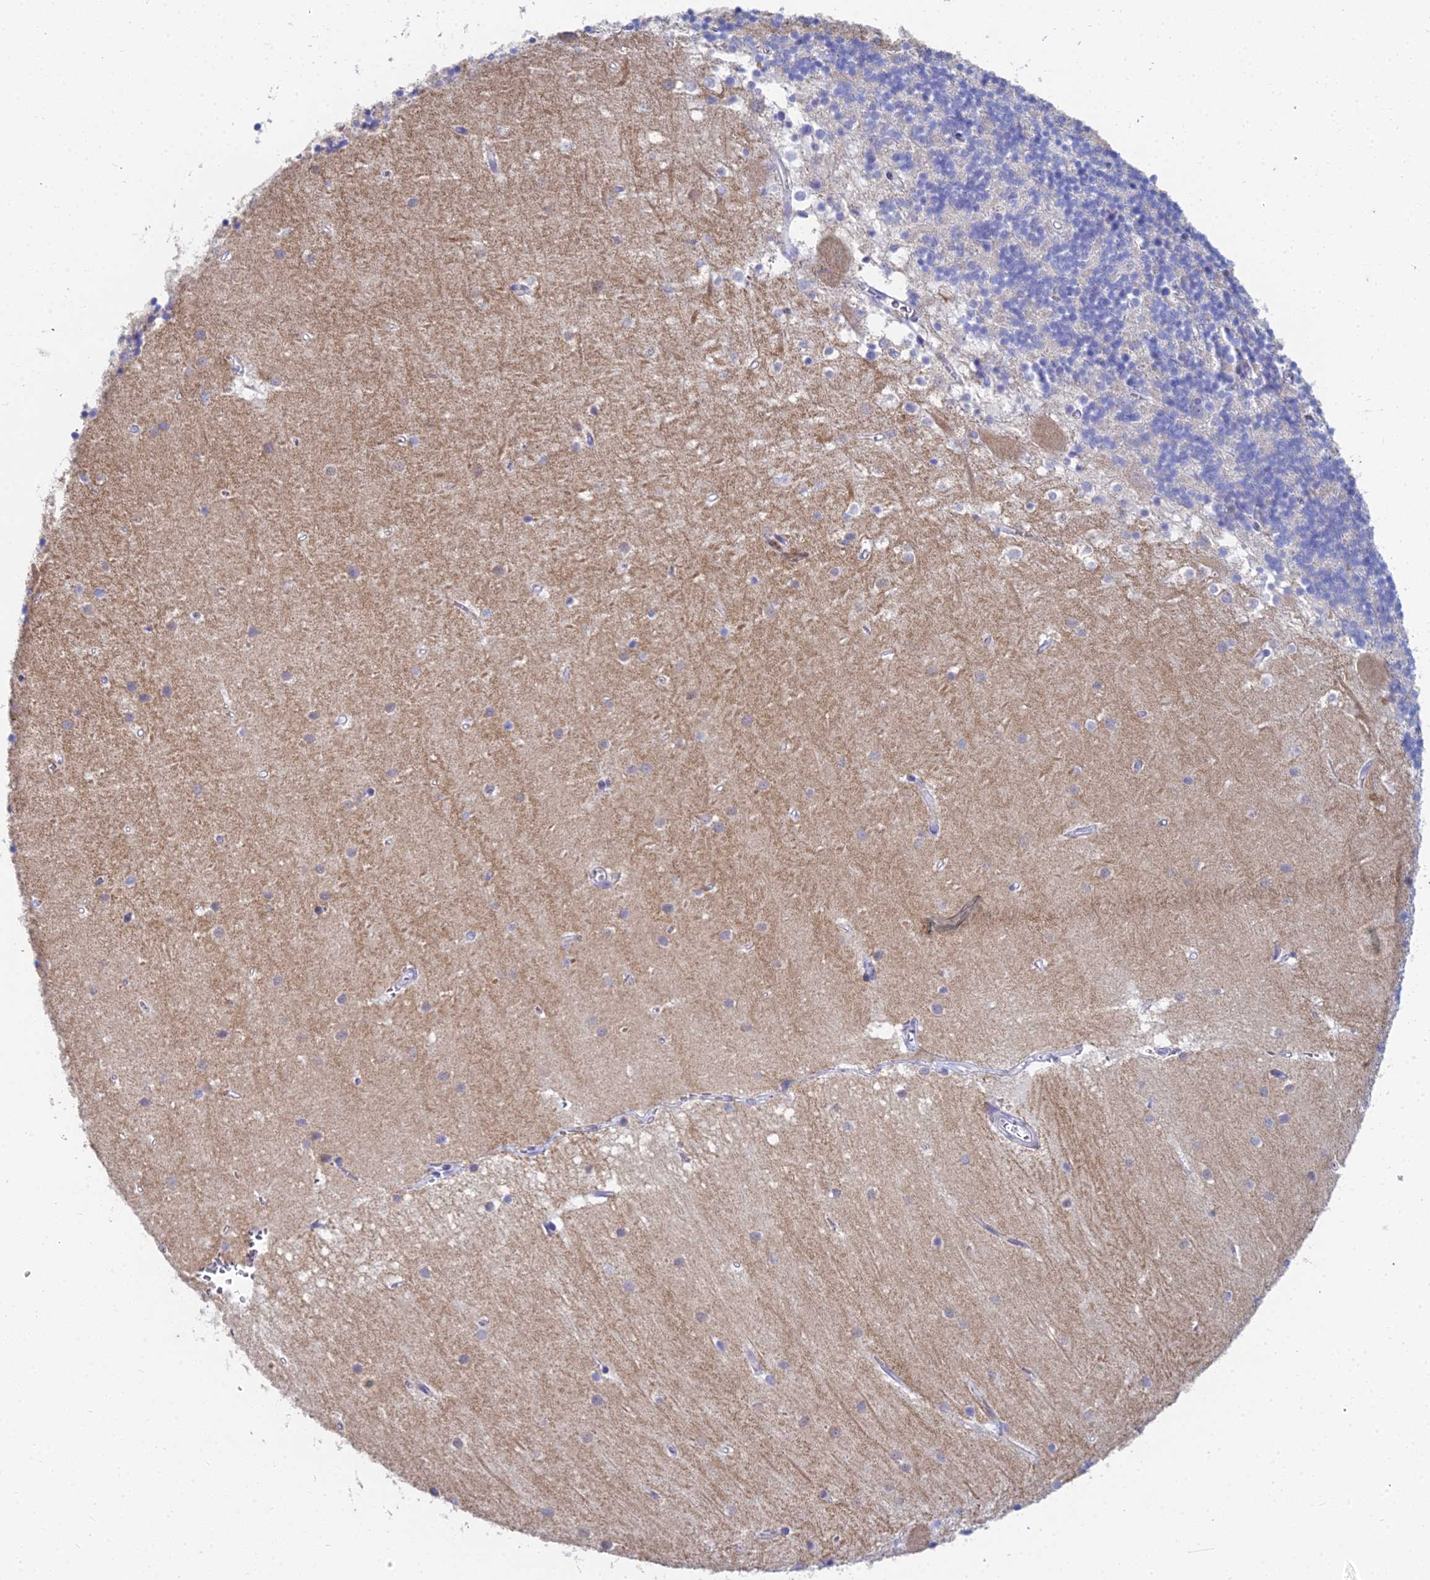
{"staining": {"intensity": "negative", "quantity": "none", "location": "none"}, "tissue": "cerebellum", "cell_type": "Cells in granular layer", "image_type": "normal", "snomed": [{"axis": "morphology", "description": "Normal tissue, NOS"}, {"axis": "topography", "description": "Cerebellum"}], "caption": "IHC micrograph of unremarkable human cerebellum stained for a protein (brown), which demonstrates no expression in cells in granular layer. (Brightfield microscopy of DAB (3,3'-diaminobenzidine) immunohistochemistry at high magnification).", "gene": "EEF2KMT", "patient": {"sex": "male", "age": 54}}